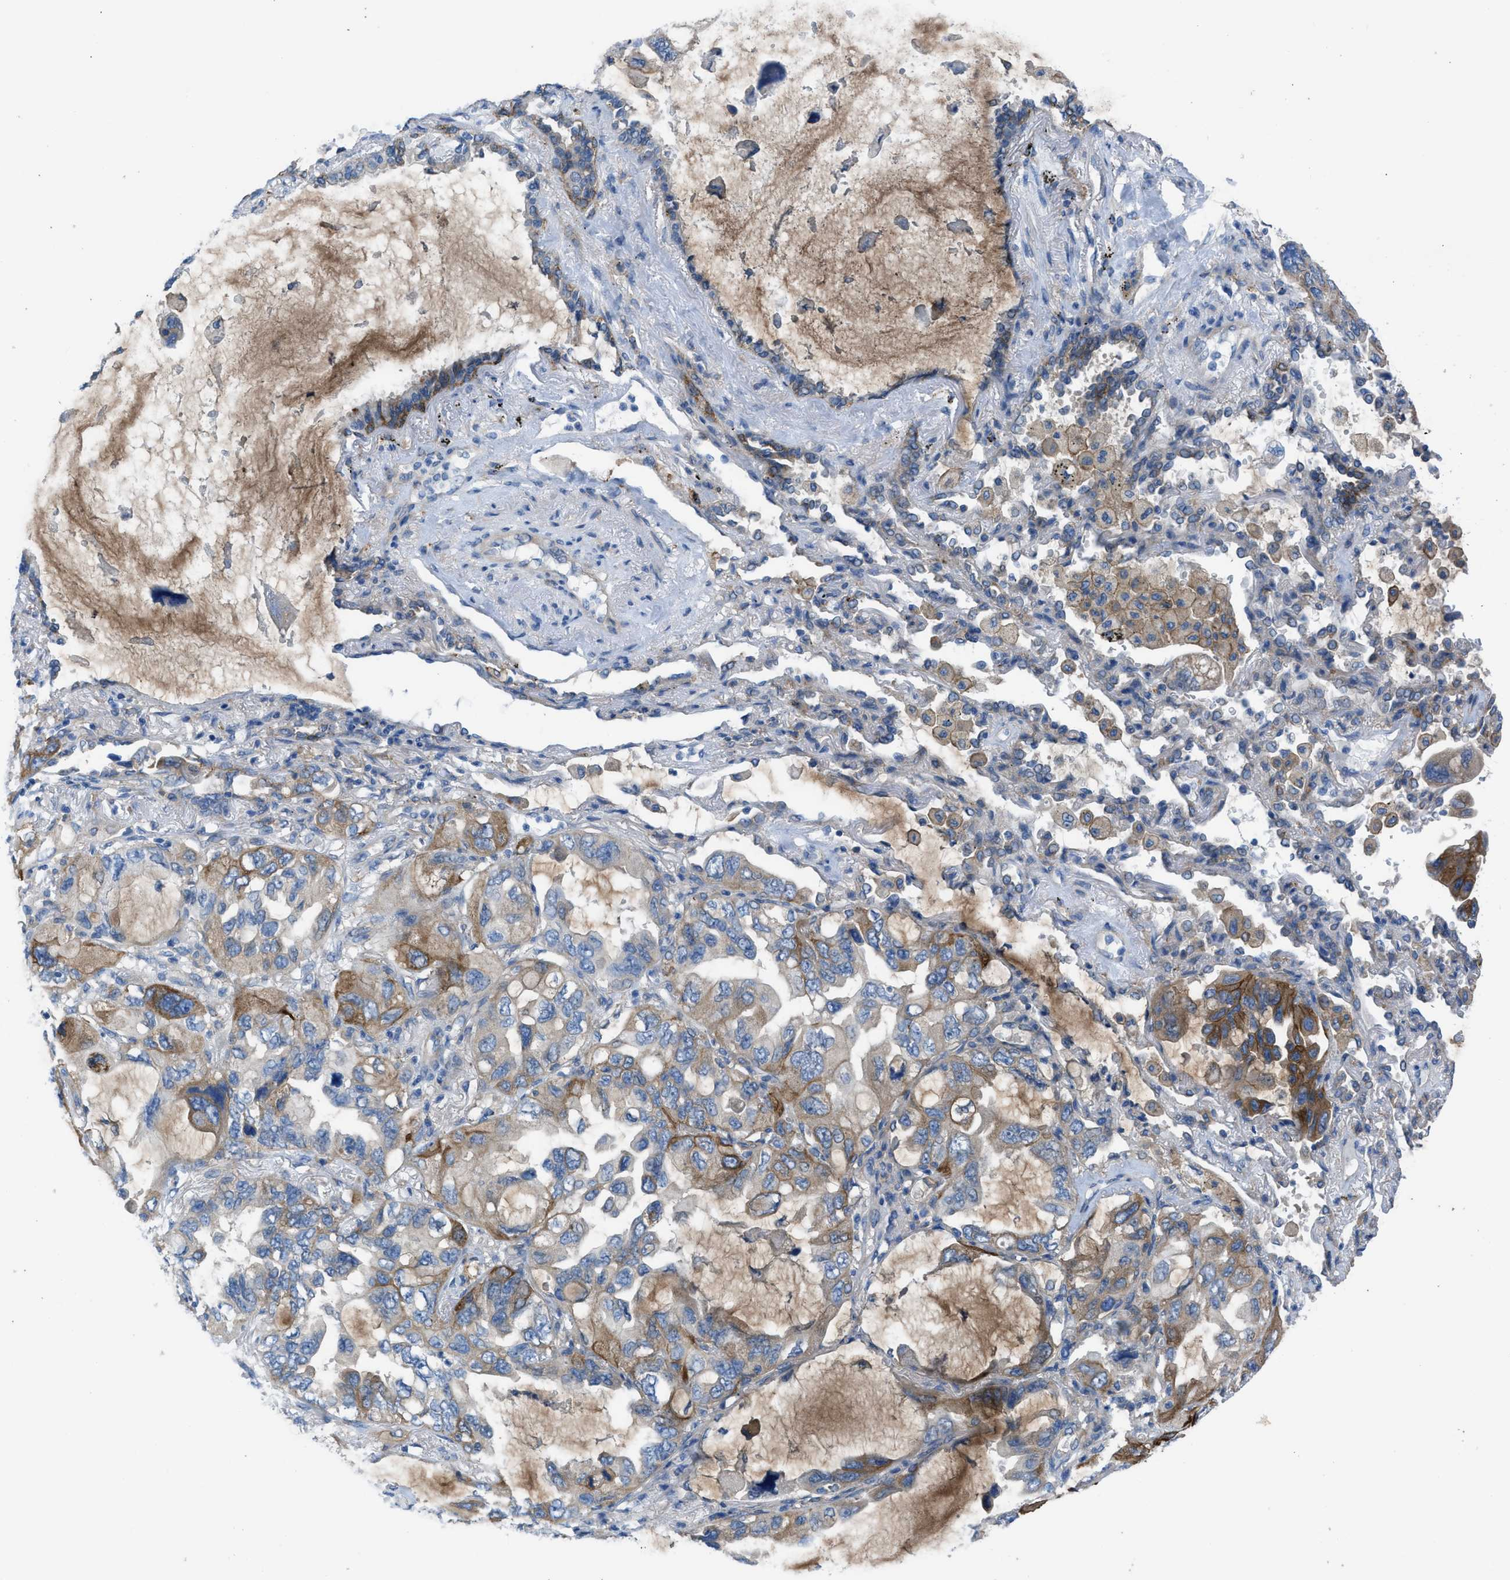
{"staining": {"intensity": "strong", "quantity": "25%-75%", "location": "cytoplasmic/membranous"}, "tissue": "lung cancer", "cell_type": "Tumor cells", "image_type": "cancer", "snomed": [{"axis": "morphology", "description": "Squamous cell carcinoma, NOS"}, {"axis": "topography", "description": "Lung"}], "caption": "A photomicrograph of human squamous cell carcinoma (lung) stained for a protein displays strong cytoplasmic/membranous brown staining in tumor cells. The staining was performed using DAB to visualize the protein expression in brown, while the nuclei were stained in blue with hematoxylin (Magnification: 20x).", "gene": "EGFR", "patient": {"sex": "female", "age": 73}}